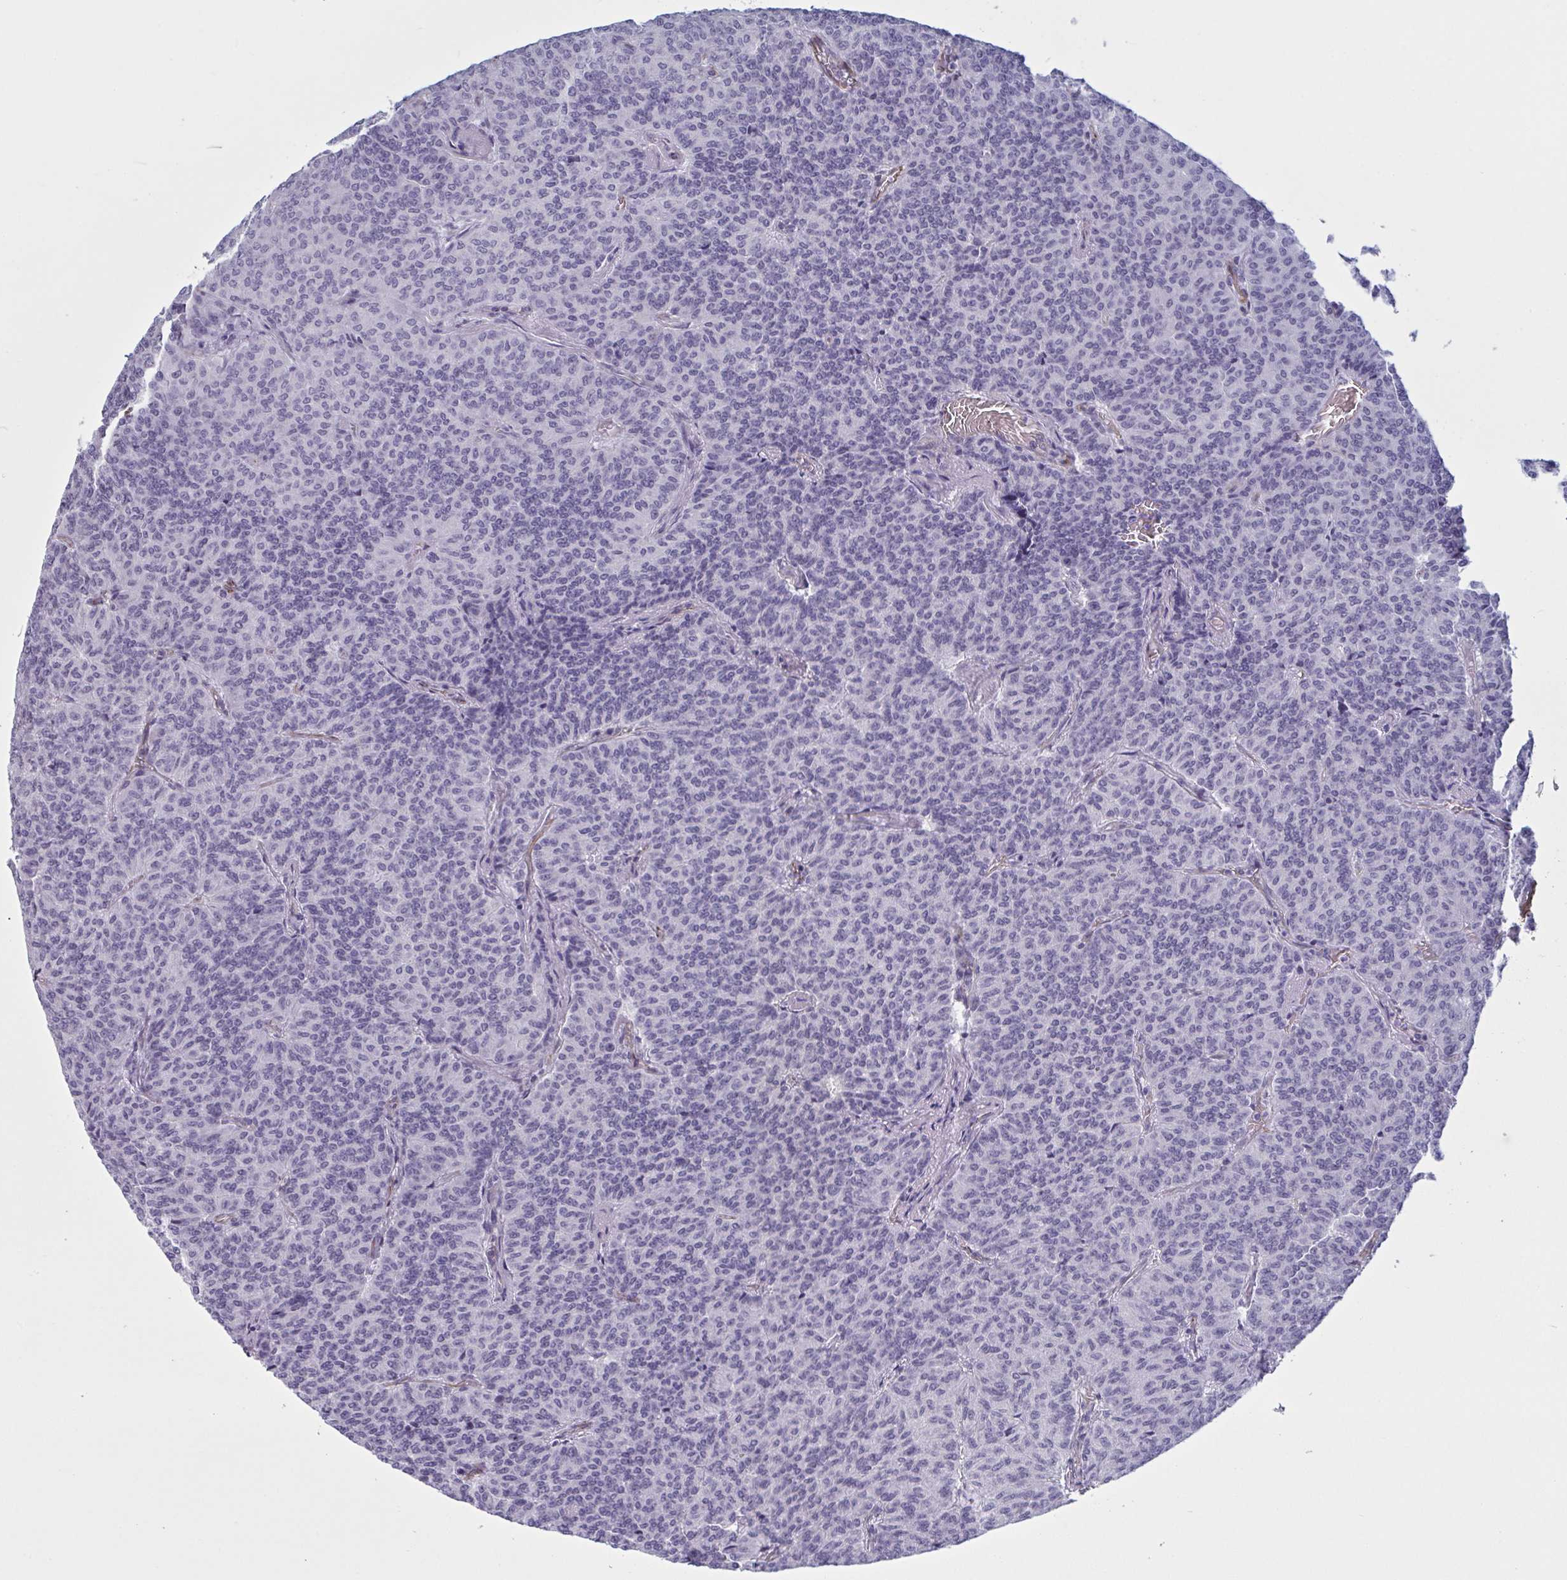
{"staining": {"intensity": "negative", "quantity": "none", "location": "none"}, "tissue": "carcinoid", "cell_type": "Tumor cells", "image_type": "cancer", "snomed": [{"axis": "morphology", "description": "Carcinoid, malignant, NOS"}, {"axis": "topography", "description": "Lung"}], "caption": "This is a micrograph of immunohistochemistry (IHC) staining of carcinoid (malignant), which shows no positivity in tumor cells. Nuclei are stained in blue.", "gene": "OR1L3", "patient": {"sex": "male", "age": 61}}